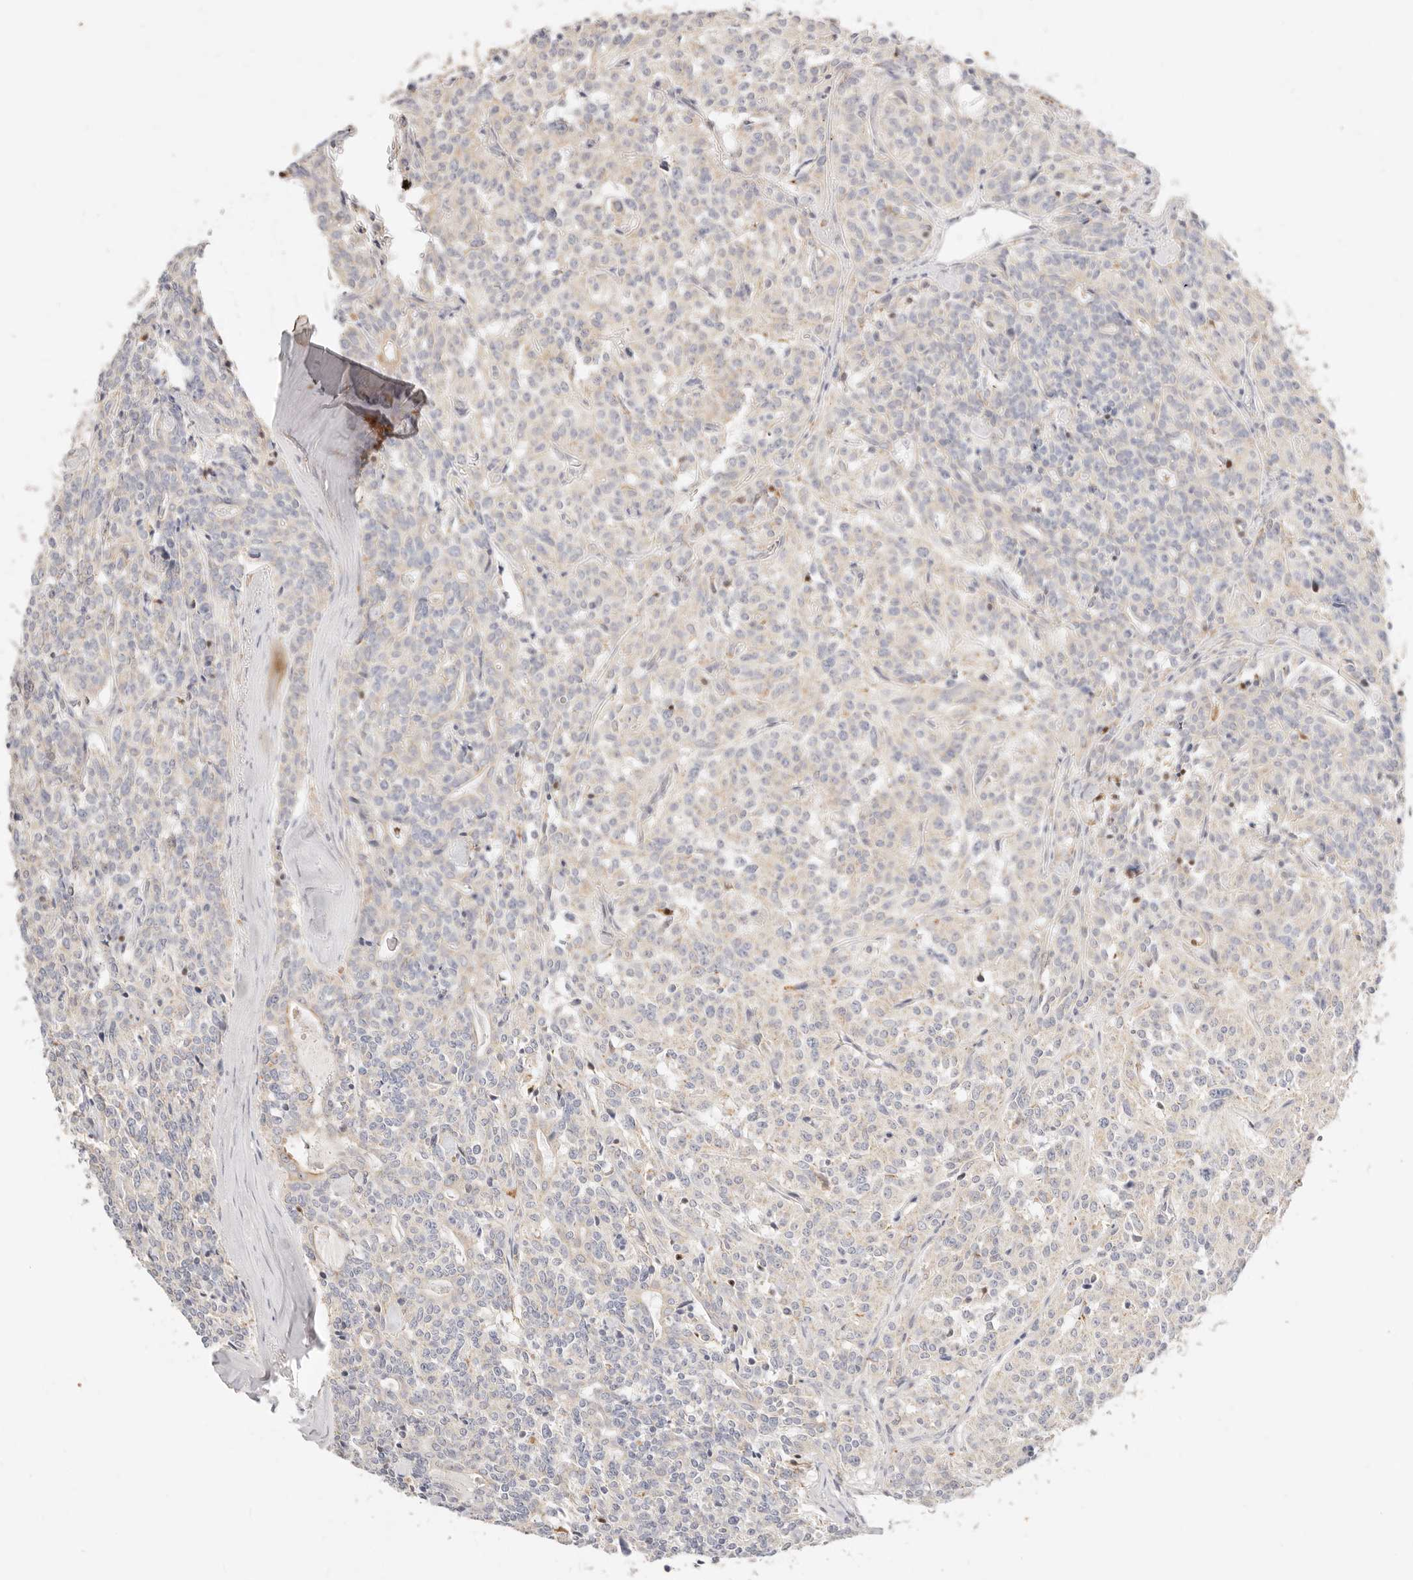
{"staining": {"intensity": "negative", "quantity": "none", "location": "none"}, "tissue": "carcinoid", "cell_type": "Tumor cells", "image_type": "cancer", "snomed": [{"axis": "morphology", "description": "Carcinoid, malignant, NOS"}, {"axis": "topography", "description": "Lung"}], "caption": "DAB (3,3'-diaminobenzidine) immunohistochemical staining of human malignant carcinoid shows no significant positivity in tumor cells.", "gene": "ACOX1", "patient": {"sex": "female", "age": 46}}